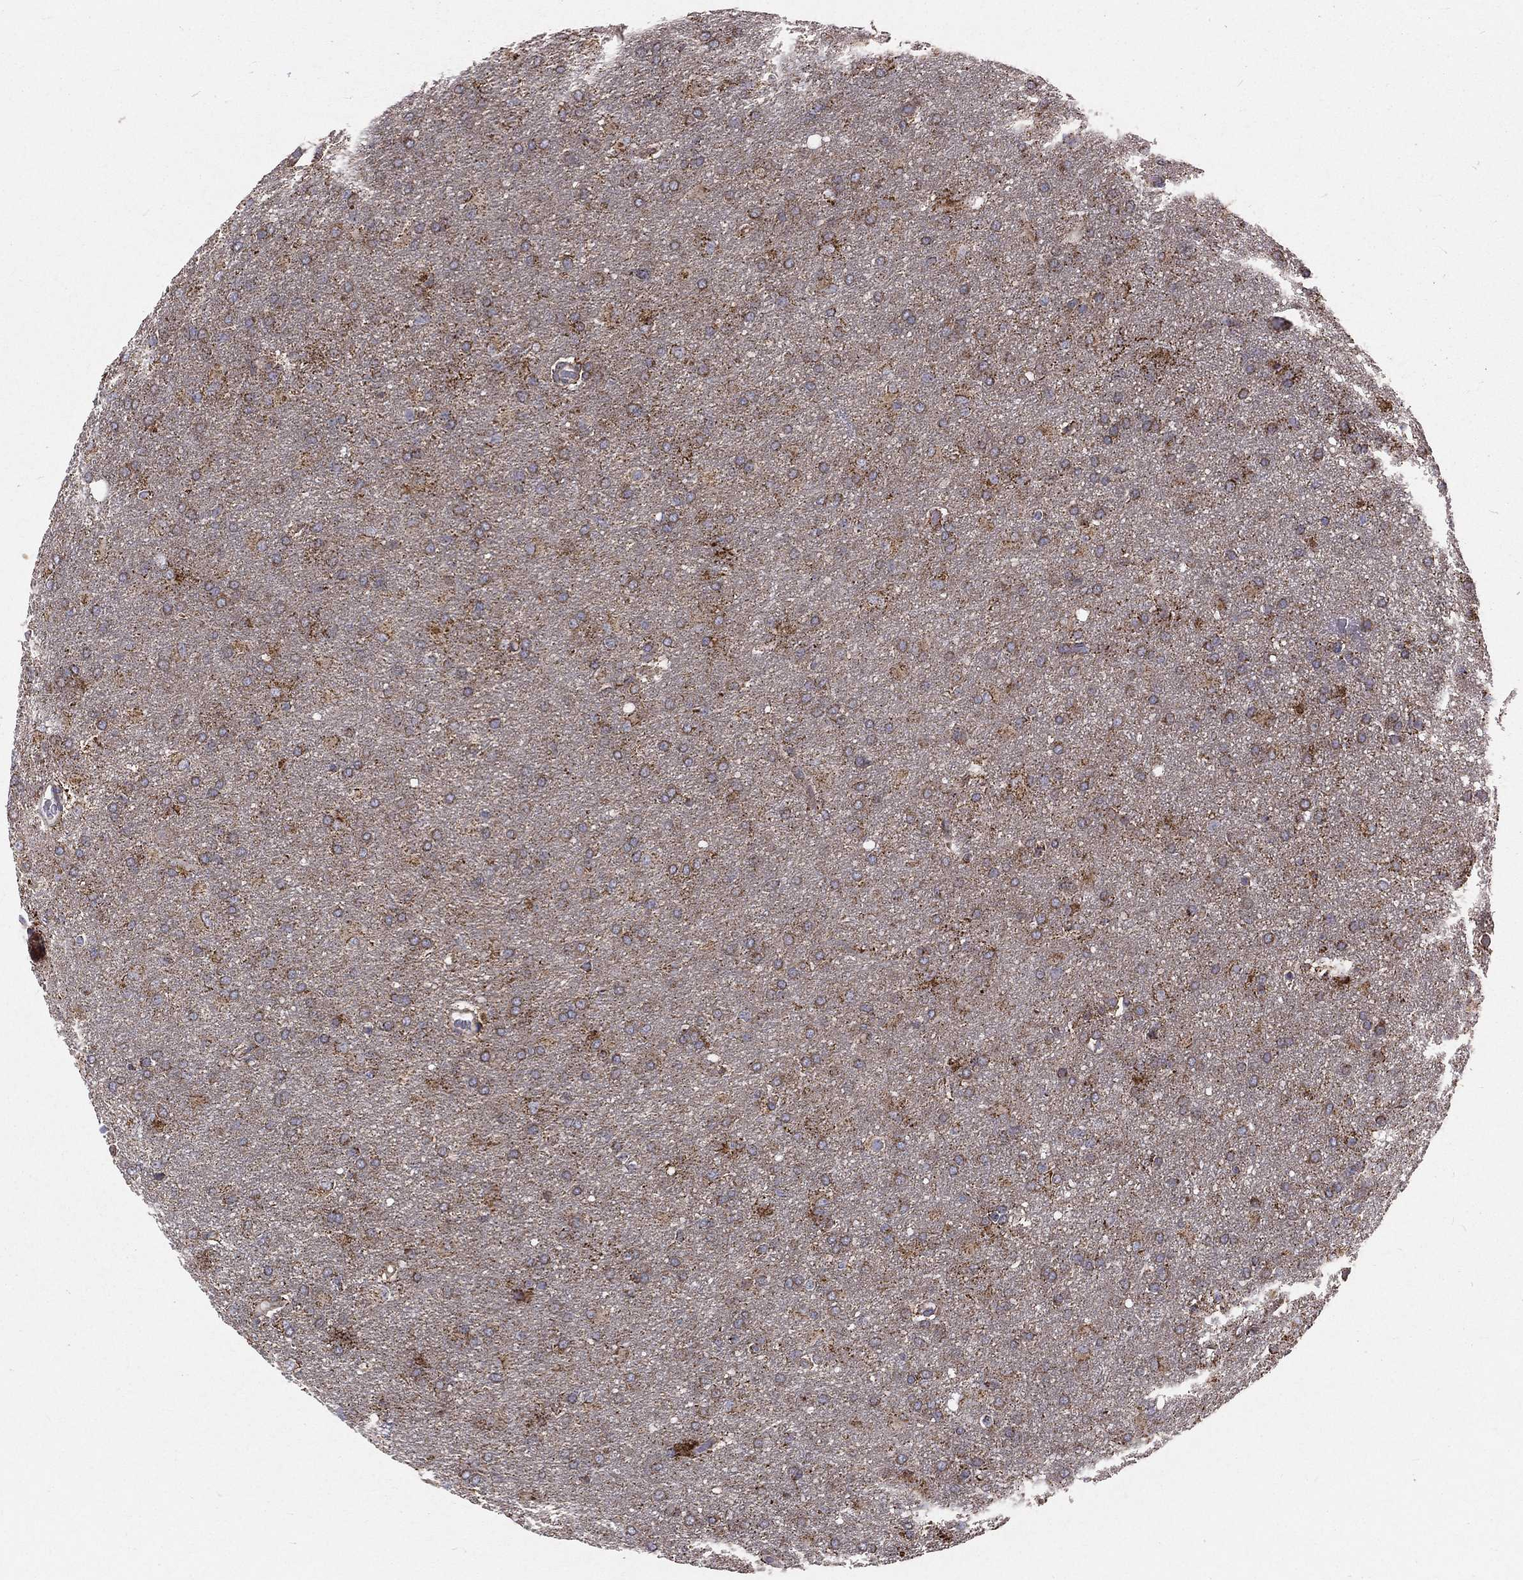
{"staining": {"intensity": "moderate", "quantity": "25%-75%", "location": "cytoplasmic/membranous"}, "tissue": "glioma", "cell_type": "Tumor cells", "image_type": "cancer", "snomed": [{"axis": "morphology", "description": "Glioma, malignant, High grade"}, {"axis": "topography", "description": "Brain"}], "caption": "A histopathology image showing moderate cytoplasmic/membranous staining in about 25%-75% of tumor cells in glioma, as visualized by brown immunohistochemical staining.", "gene": "HADH", "patient": {"sex": "male", "age": 68}}